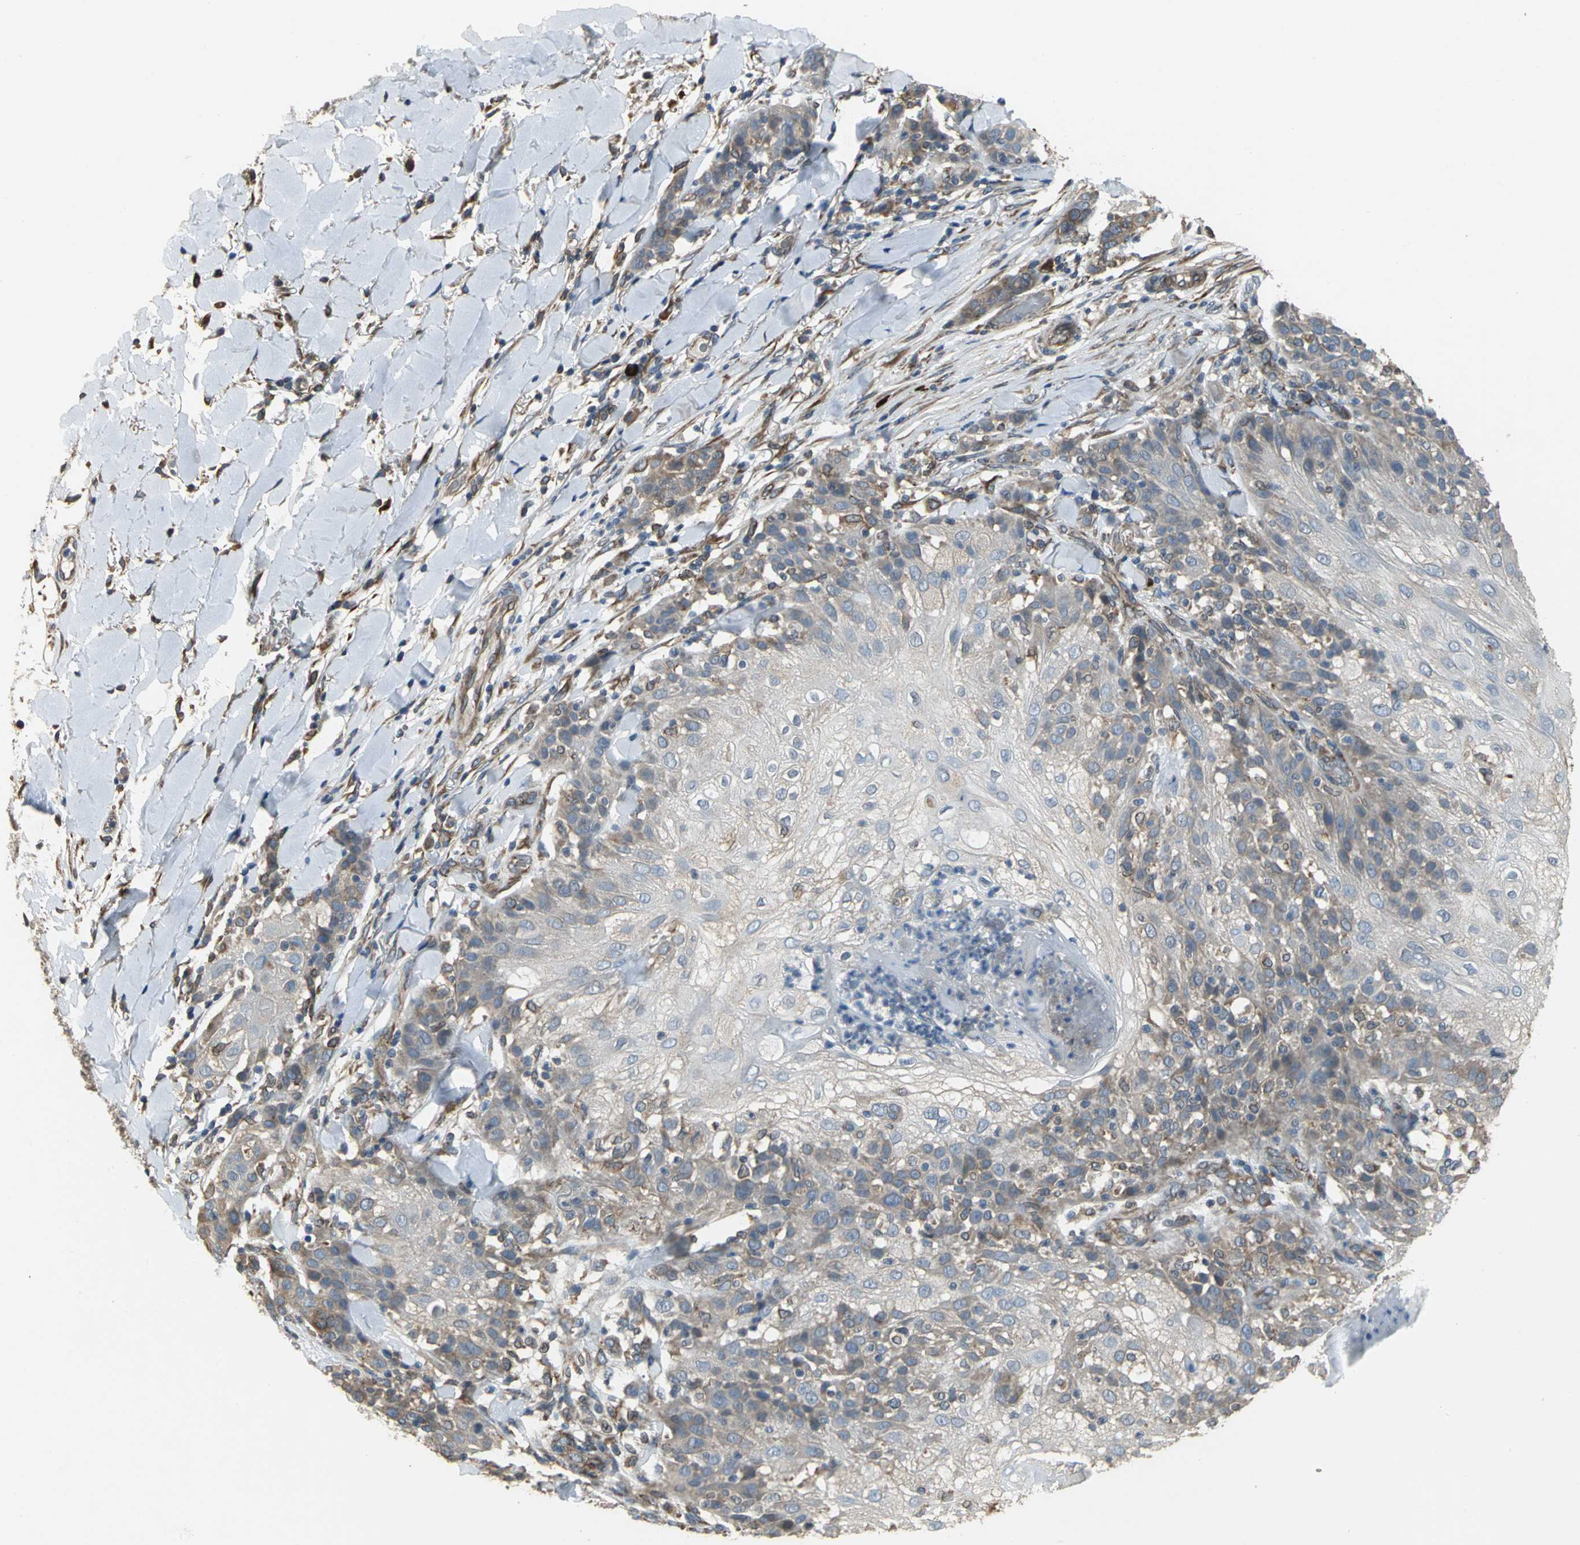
{"staining": {"intensity": "weak", "quantity": "25%-75%", "location": "cytoplasmic/membranous"}, "tissue": "skin cancer", "cell_type": "Tumor cells", "image_type": "cancer", "snomed": [{"axis": "morphology", "description": "Normal tissue, NOS"}, {"axis": "morphology", "description": "Squamous cell carcinoma, NOS"}, {"axis": "topography", "description": "Skin"}], "caption": "Weak cytoplasmic/membranous positivity is seen in approximately 25%-75% of tumor cells in skin cancer.", "gene": "SYVN1", "patient": {"sex": "female", "age": 83}}